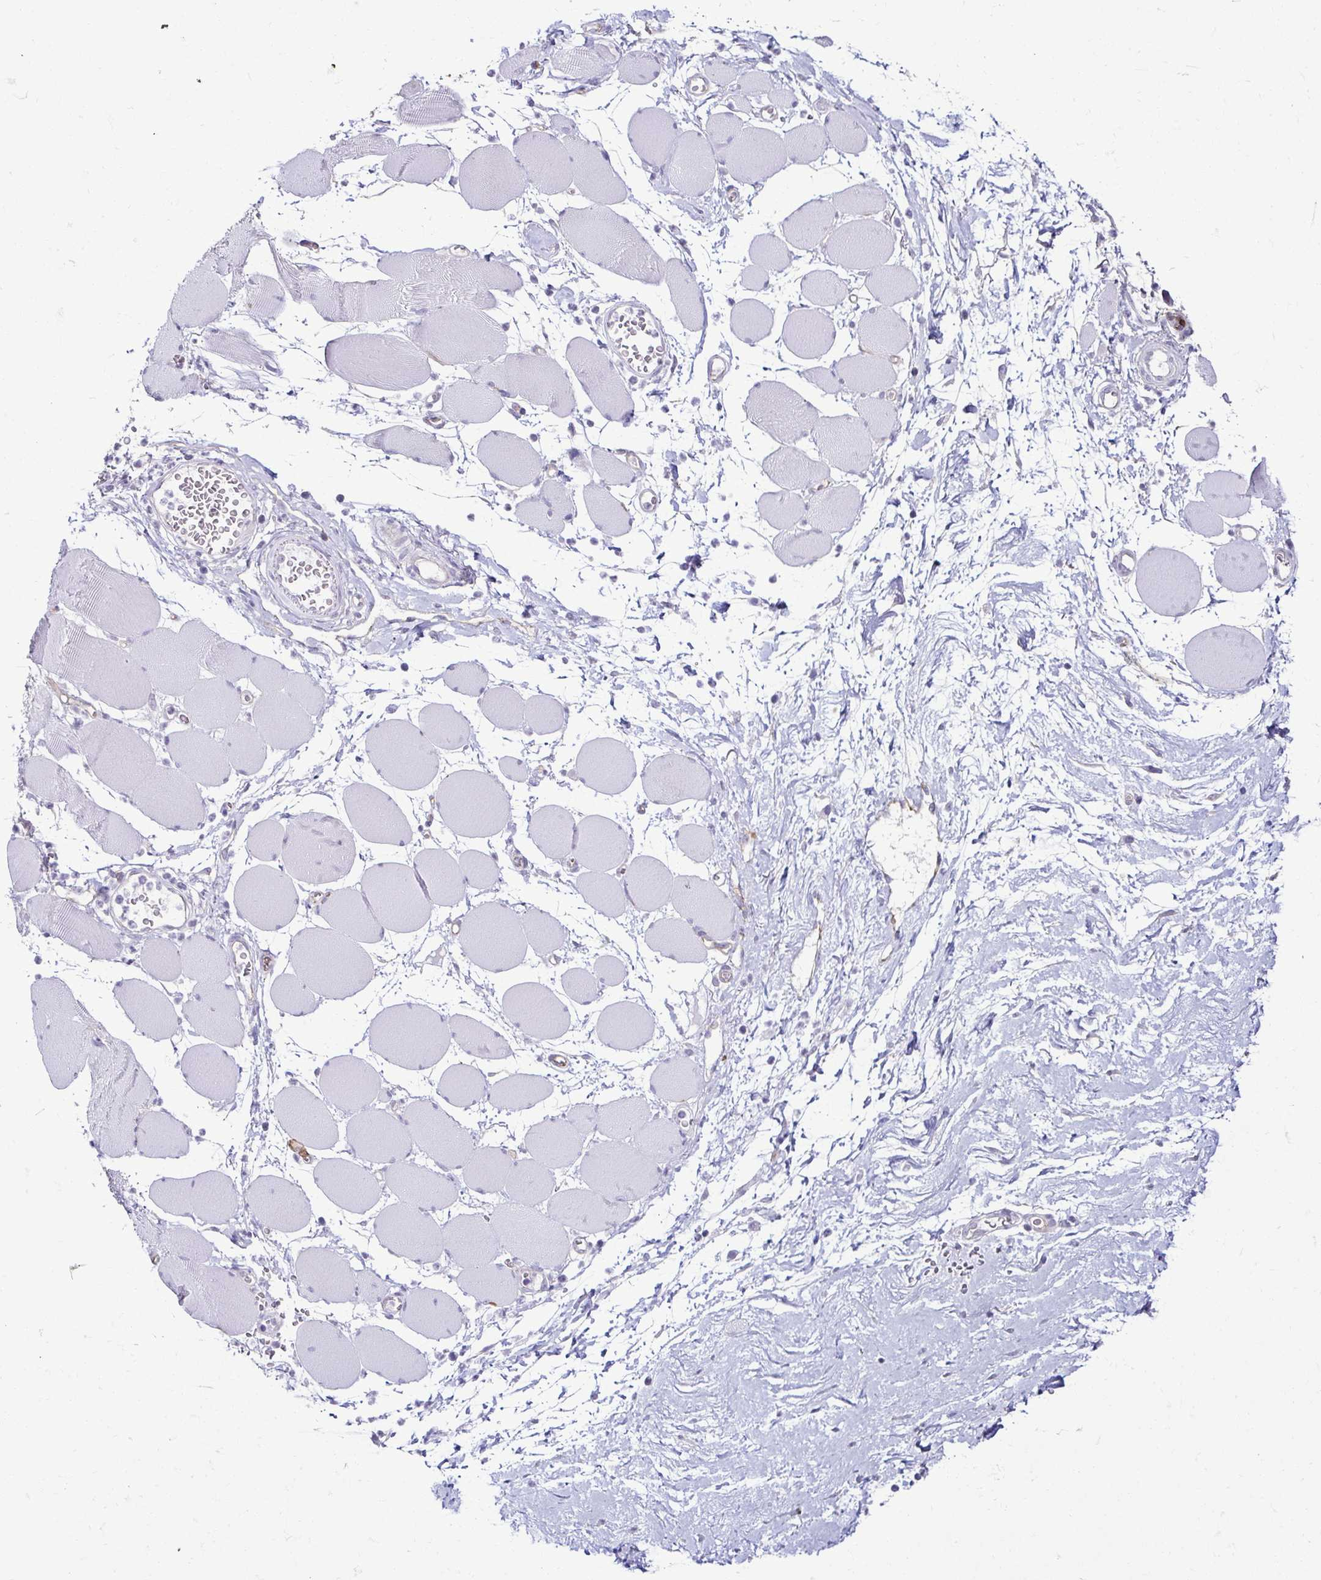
{"staining": {"intensity": "negative", "quantity": "none", "location": "none"}, "tissue": "skeletal muscle", "cell_type": "Myocytes", "image_type": "normal", "snomed": [{"axis": "morphology", "description": "Normal tissue, NOS"}, {"axis": "topography", "description": "Skeletal muscle"}], "caption": "Immunohistochemical staining of normal skeletal muscle displays no significant expression in myocytes.", "gene": "CASP14", "patient": {"sex": "female", "age": 75}}